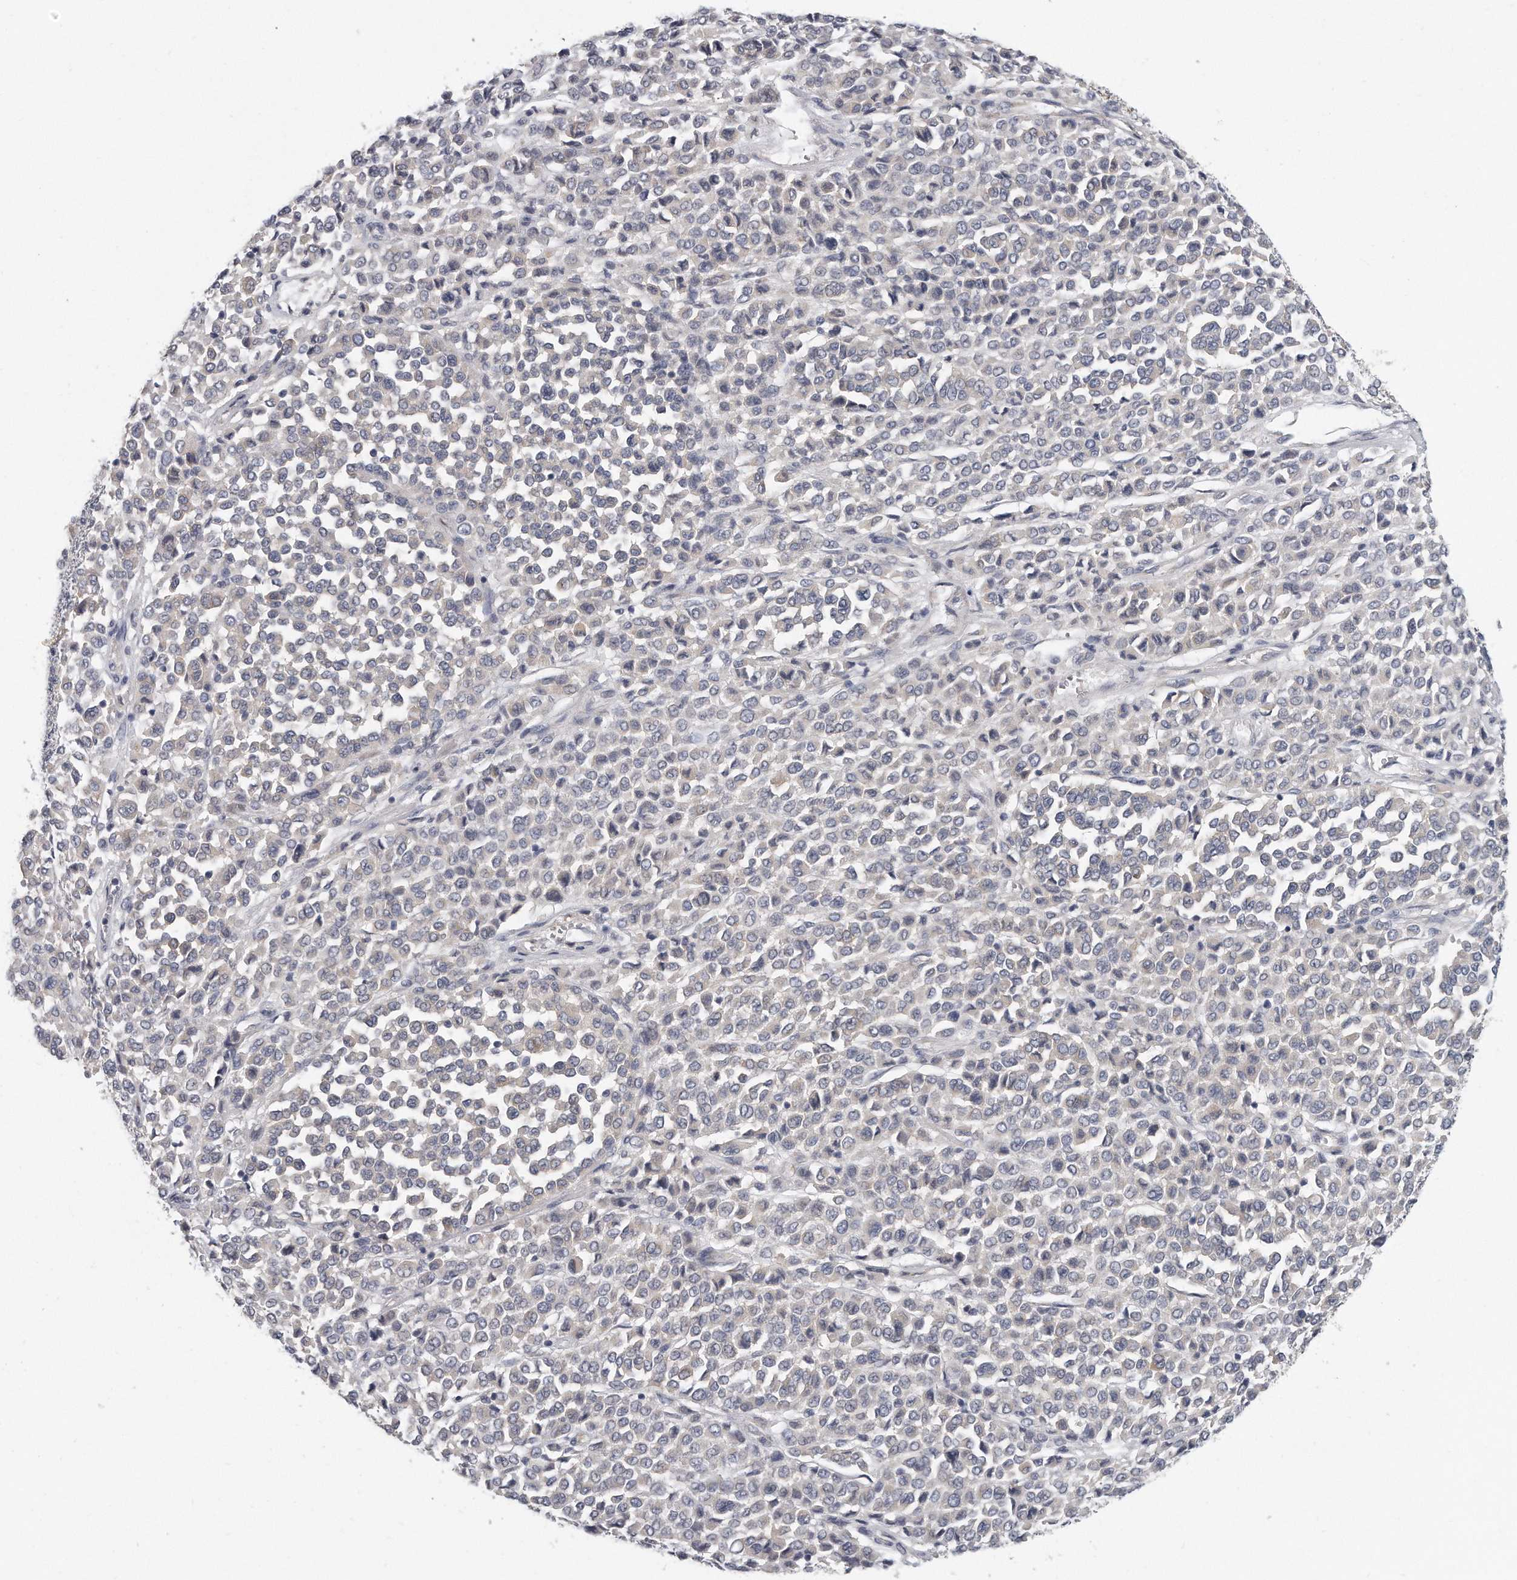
{"staining": {"intensity": "negative", "quantity": "none", "location": "none"}, "tissue": "melanoma", "cell_type": "Tumor cells", "image_type": "cancer", "snomed": [{"axis": "morphology", "description": "Malignant melanoma, Metastatic site"}, {"axis": "topography", "description": "Pancreas"}], "caption": "Immunohistochemistry (IHC) photomicrograph of human malignant melanoma (metastatic site) stained for a protein (brown), which displays no staining in tumor cells.", "gene": "PLEKHA6", "patient": {"sex": "female", "age": 30}}